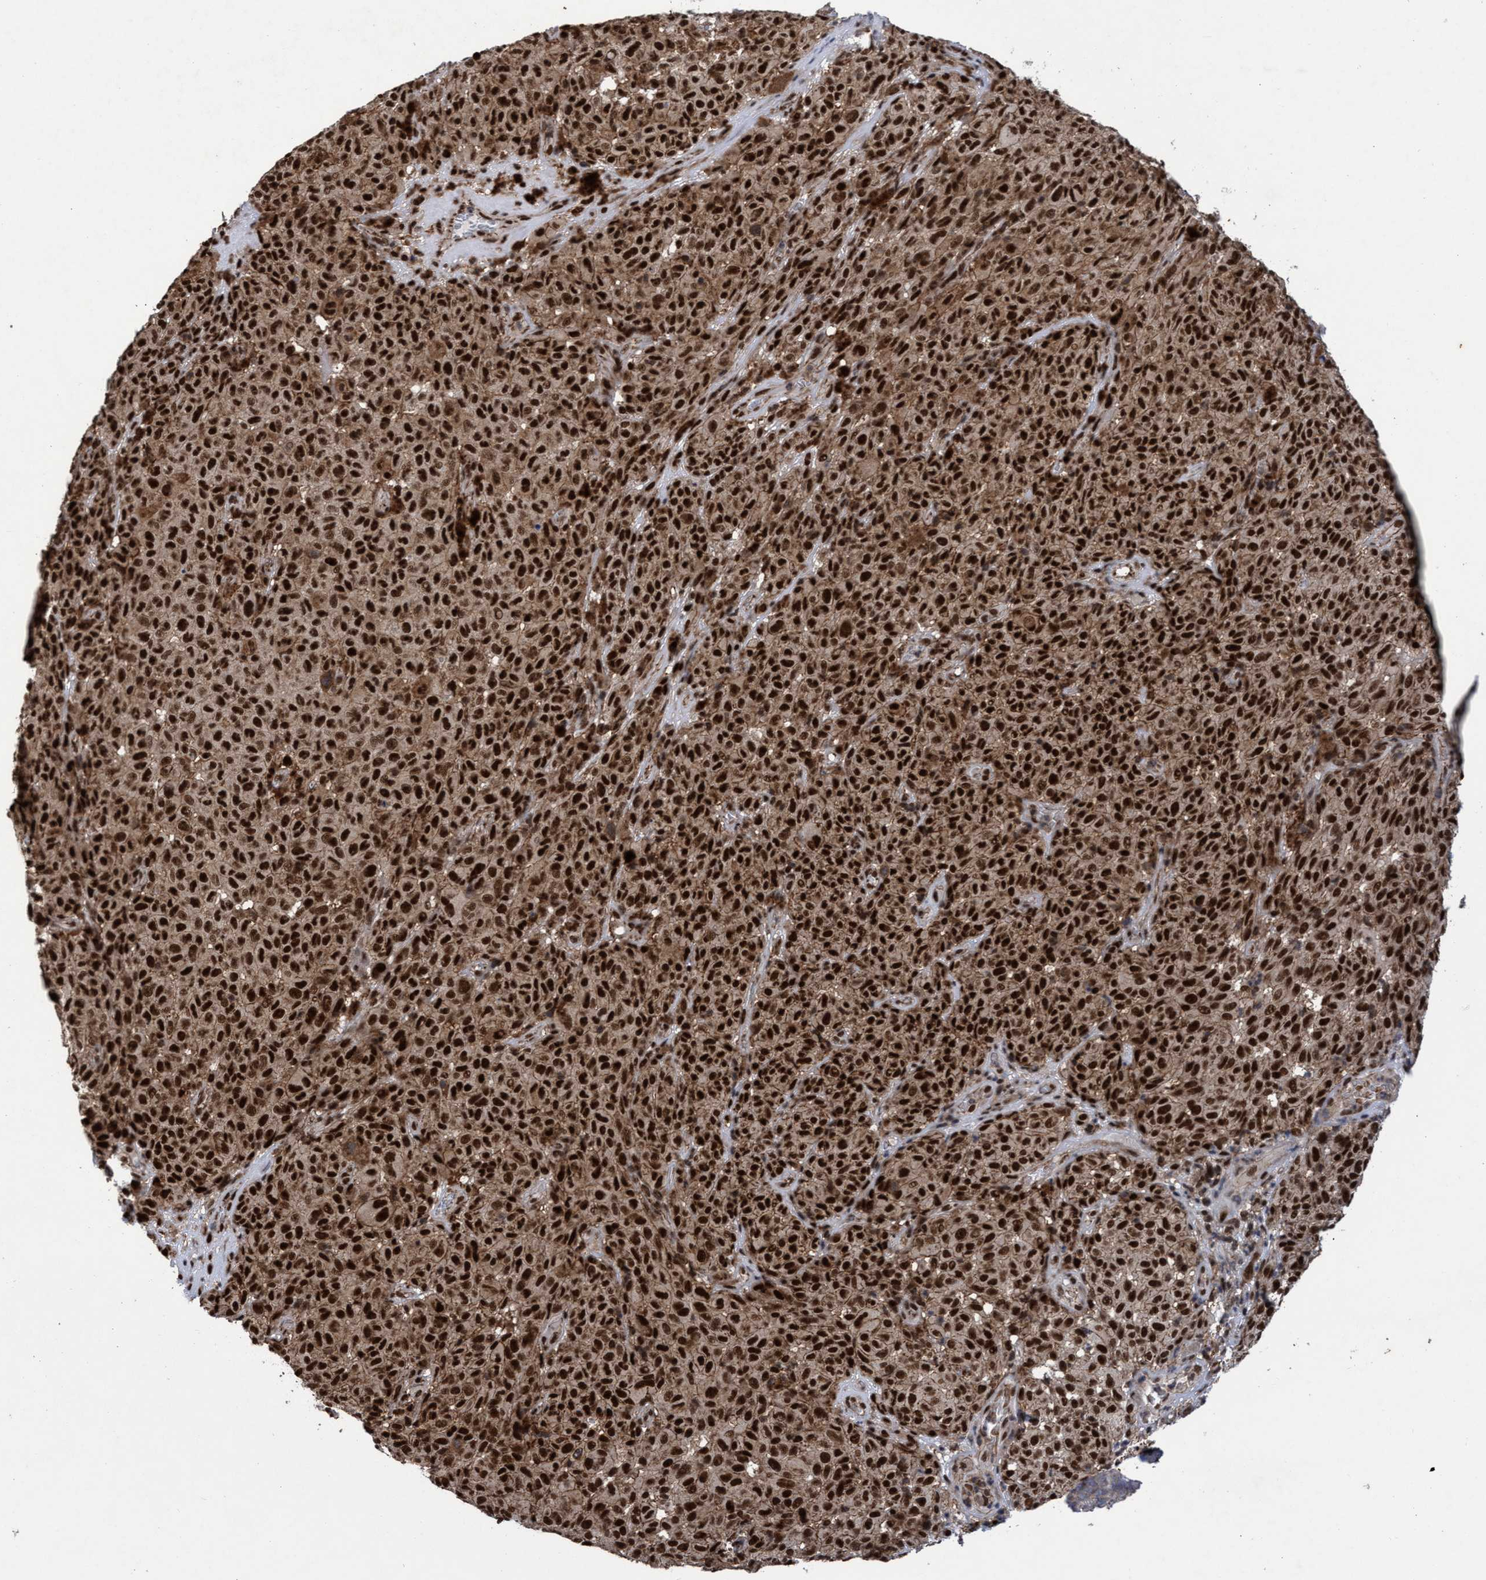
{"staining": {"intensity": "strong", "quantity": ">75%", "location": "cytoplasmic/membranous,nuclear"}, "tissue": "melanoma", "cell_type": "Tumor cells", "image_type": "cancer", "snomed": [{"axis": "morphology", "description": "Malignant melanoma, NOS"}, {"axis": "topography", "description": "Skin"}], "caption": "The immunohistochemical stain labels strong cytoplasmic/membranous and nuclear positivity in tumor cells of melanoma tissue. The staining was performed using DAB (3,3'-diaminobenzidine), with brown indicating positive protein expression. Nuclei are stained blue with hematoxylin.", "gene": "GTF2F1", "patient": {"sex": "female", "age": 82}}